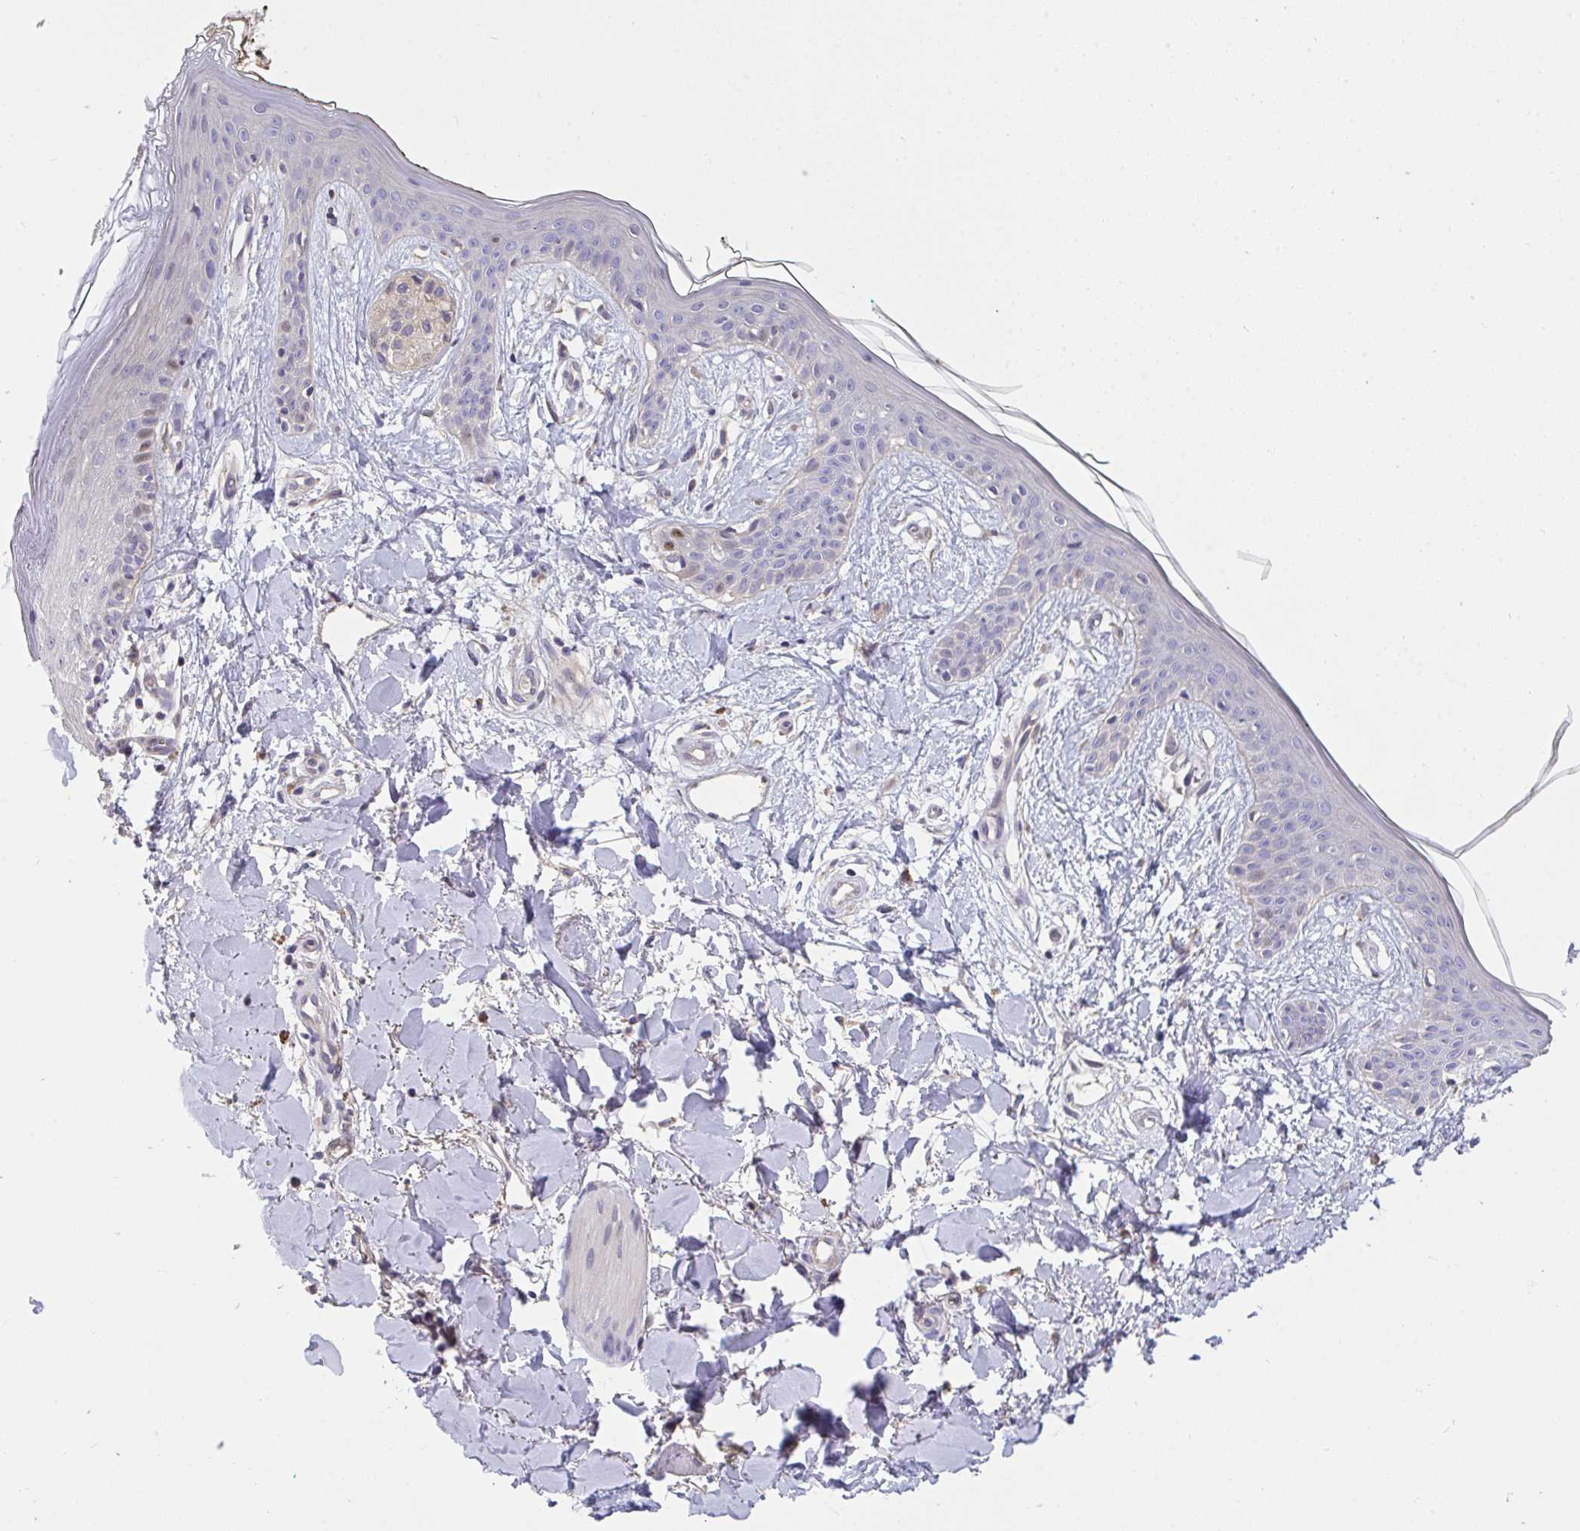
{"staining": {"intensity": "negative", "quantity": "none", "location": "none"}, "tissue": "skin", "cell_type": "Fibroblasts", "image_type": "normal", "snomed": [{"axis": "morphology", "description": "Normal tissue, NOS"}, {"axis": "topography", "description": "Skin"}], "caption": "Histopathology image shows no significant protein staining in fibroblasts of unremarkable skin.", "gene": "C19orf54", "patient": {"sex": "female", "age": 34}}